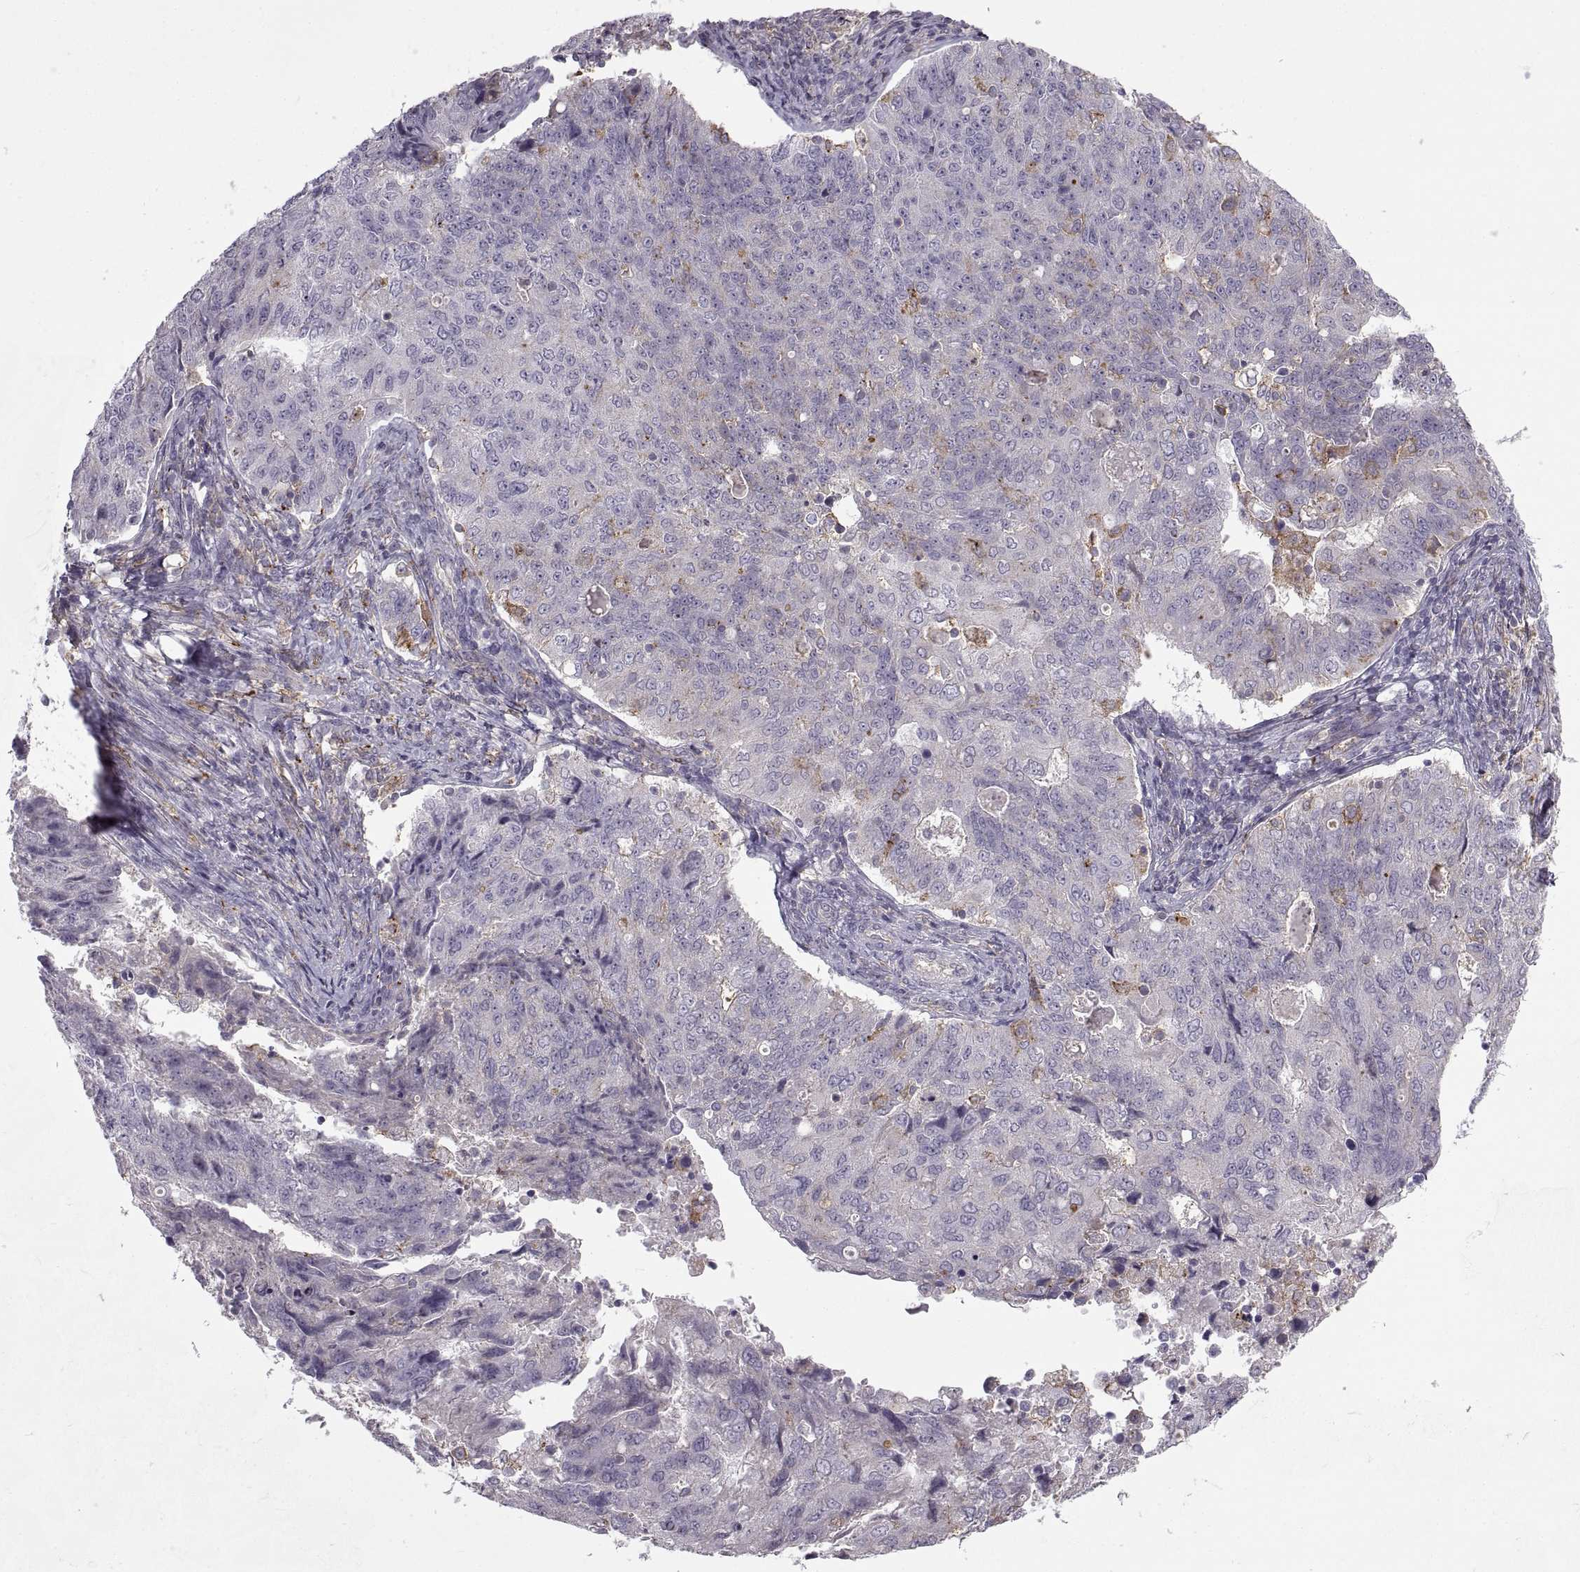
{"staining": {"intensity": "negative", "quantity": "none", "location": "none"}, "tissue": "endometrial cancer", "cell_type": "Tumor cells", "image_type": "cancer", "snomed": [{"axis": "morphology", "description": "Adenocarcinoma, NOS"}, {"axis": "topography", "description": "Endometrium"}], "caption": "IHC image of endometrial adenocarcinoma stained for a protein (brown), which shows no positivity in tumor cells. (DAB (3,3'-diaminobenzidine) immunohistochemistry (IHC) with hematoxylin counter stain).", "gene": "RALB", "patient": {"sex": "female", "age": 43}}